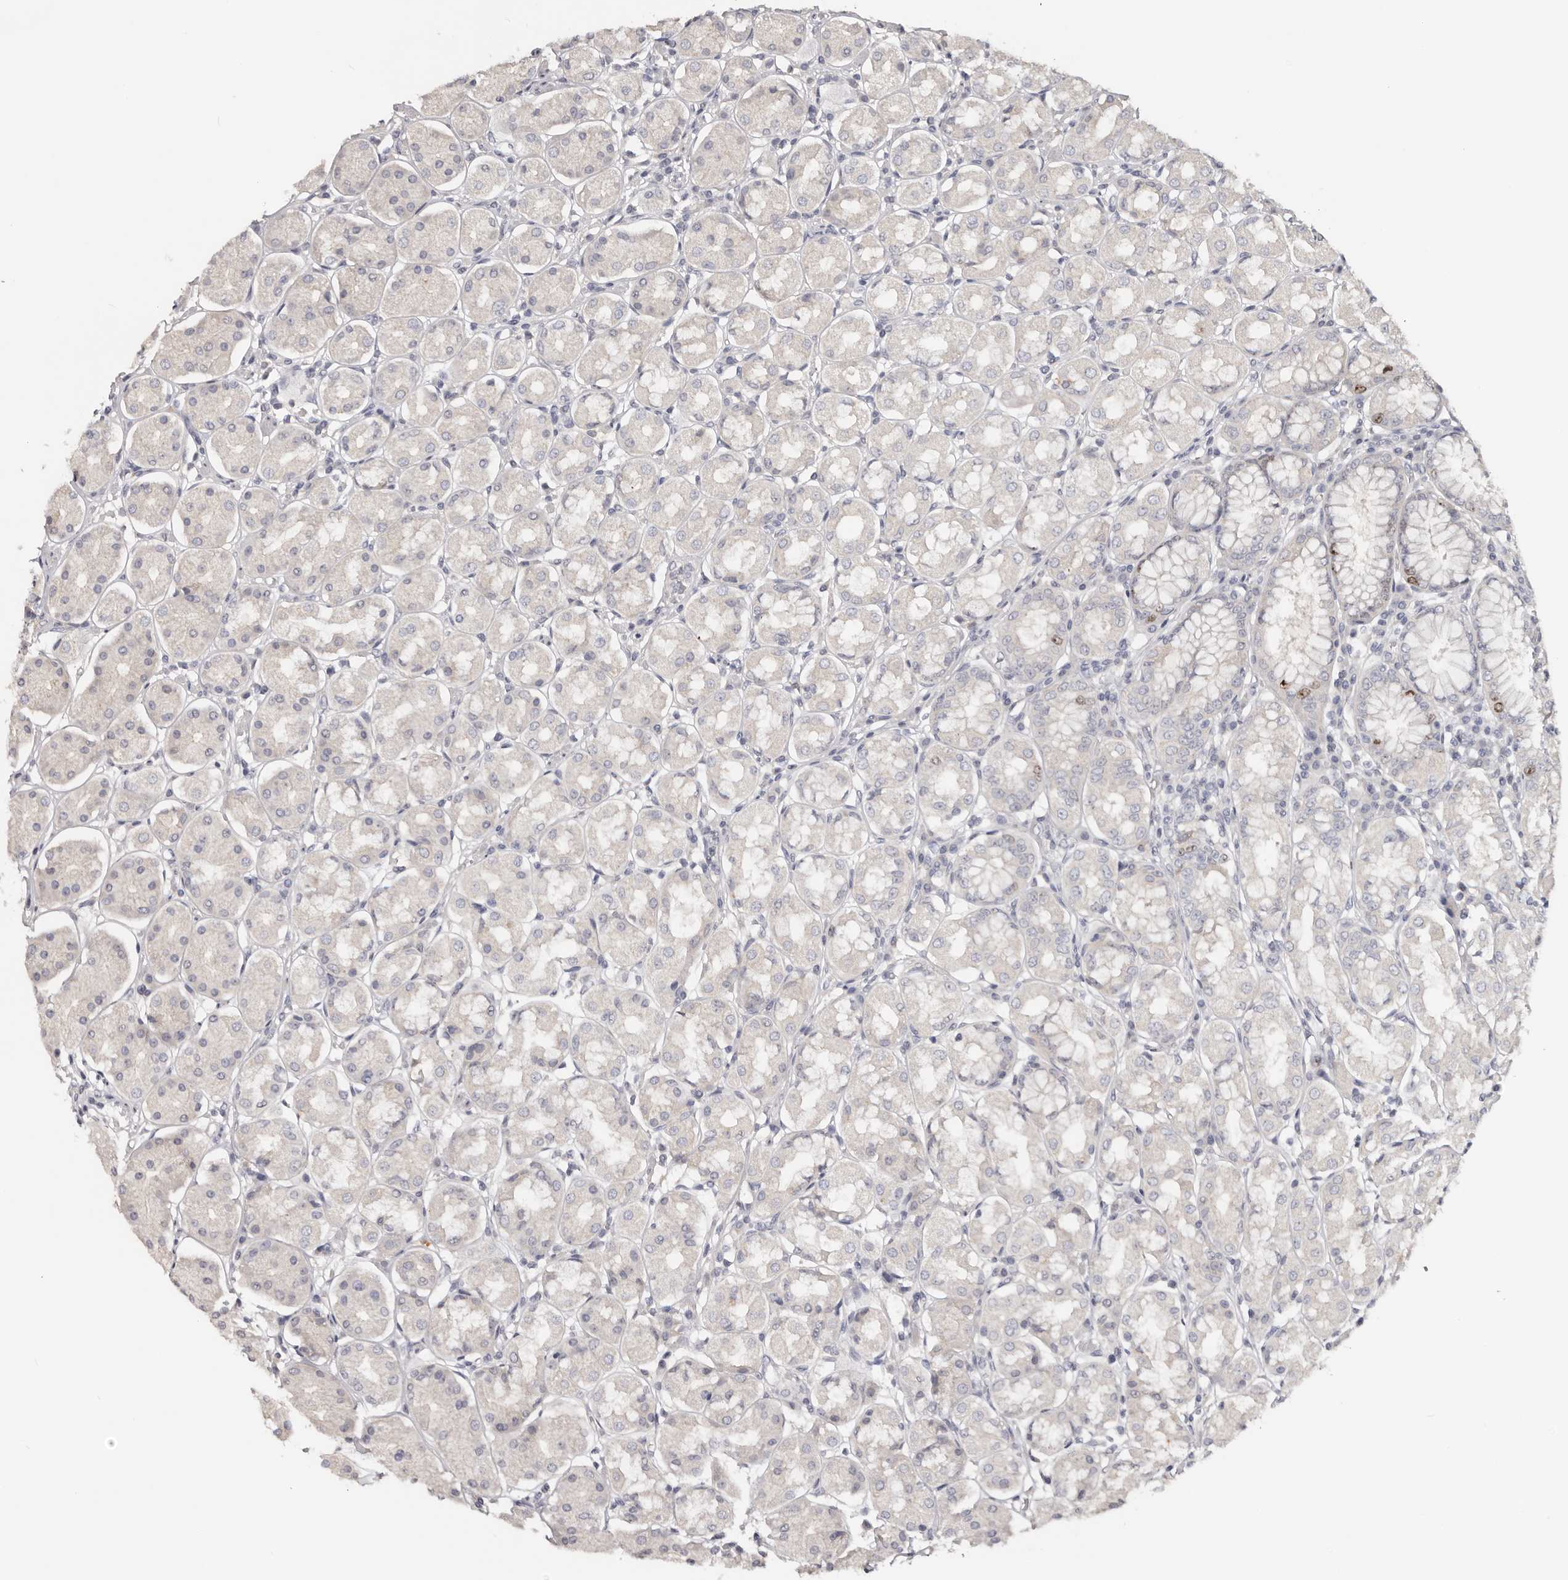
{"staining": {"intensity": "moderate", "quantity": "<25%", "location": "nuclear"}, "tissue": "stomach", "cell_type": "Glandular cells", "image_type": "normal", "snomed": [{"axis": "morphology", "description": "Normal tissue, NOS"}, {"axis": "topography", "description": "Stomach"}, {"axis": "topography", "description": "Stomach, lower"}], "caption": "This is an image of immunohistochemistry staining of normal stomach, which shows moderate expression in the nuclear of glandular cells.", "gene": "CCDC190", "patient": {"sex": "female", "age": 56}}